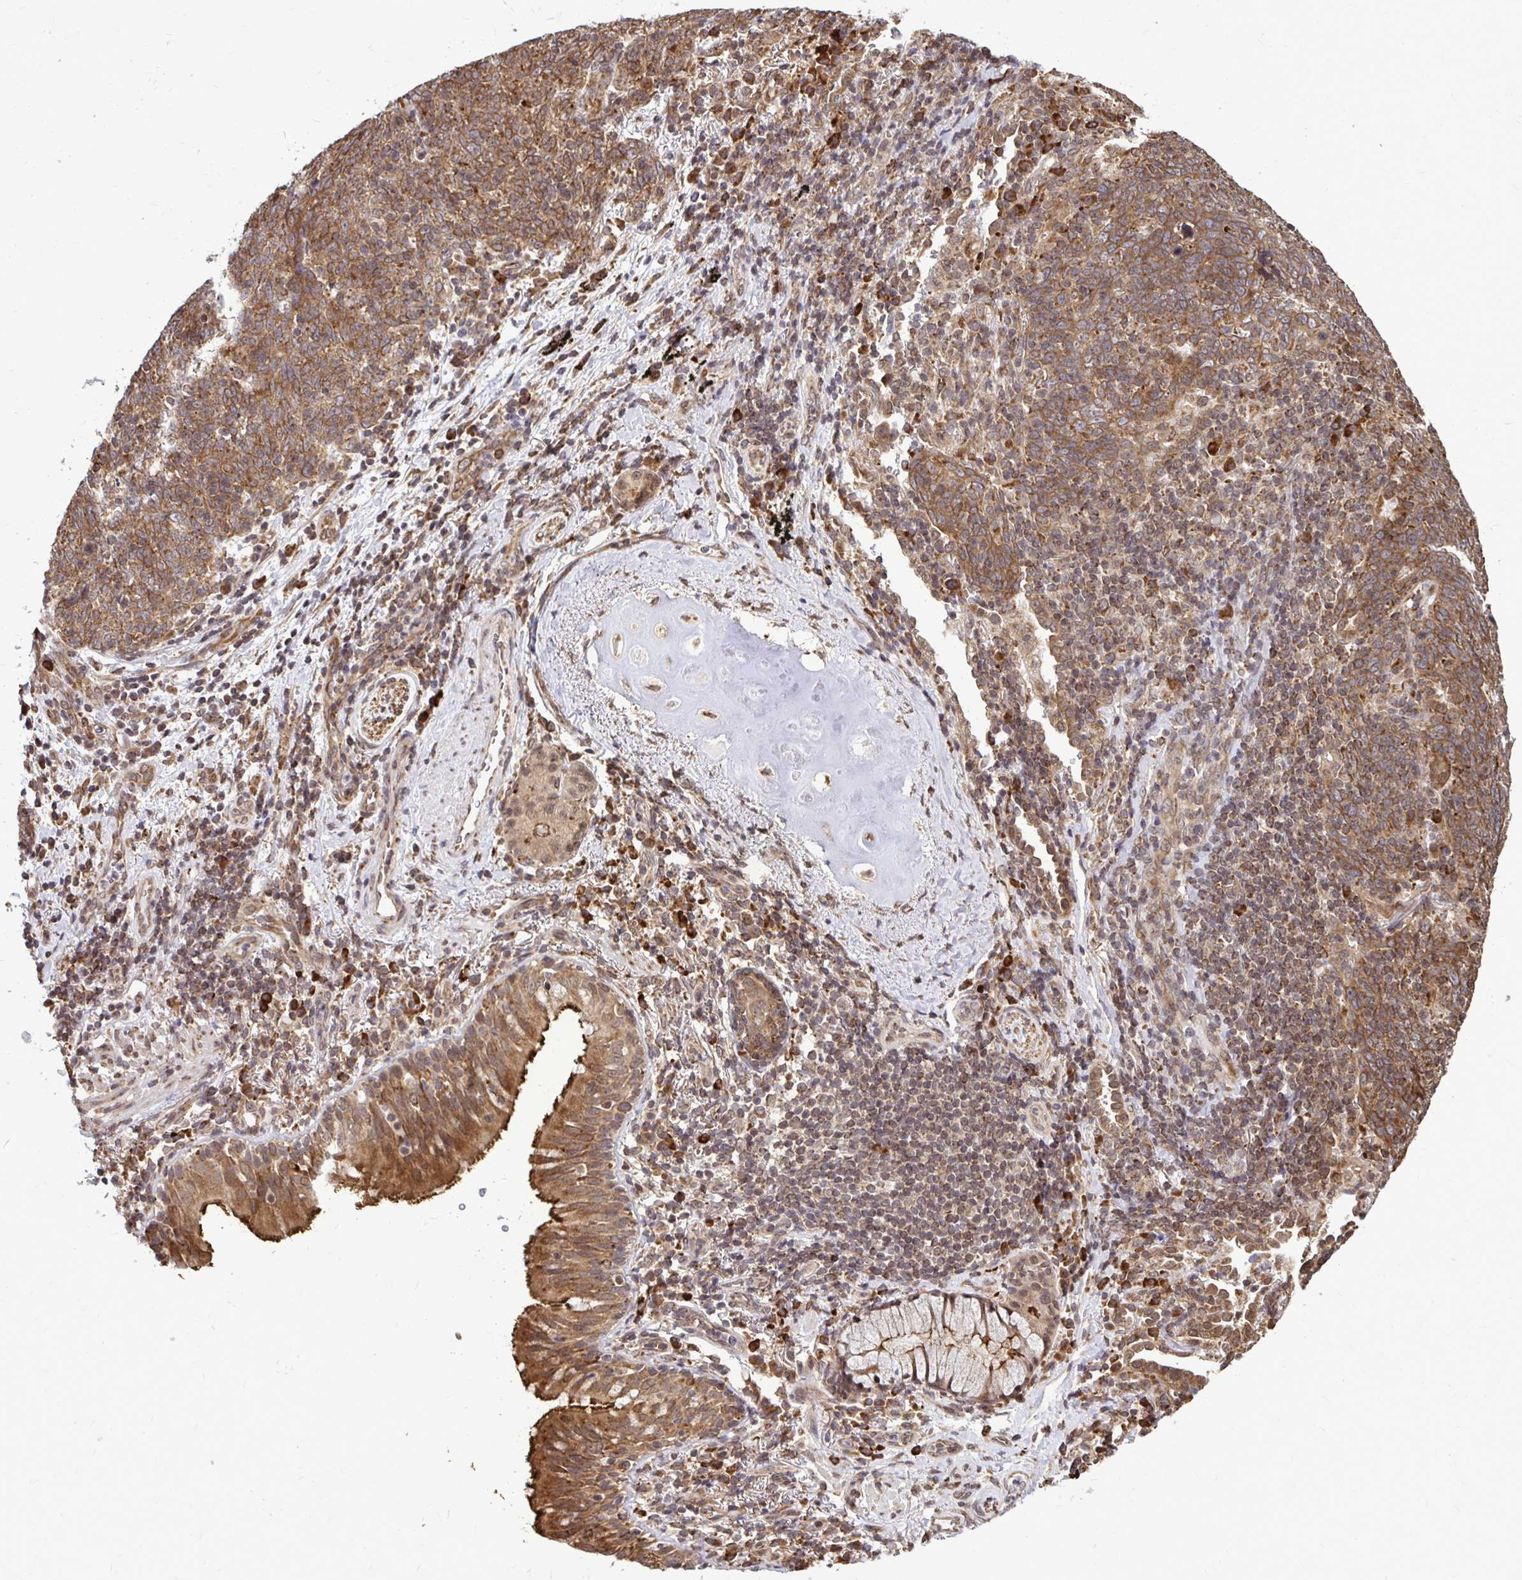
{"staining": {"intensity": "moderate", "quantity": ">75%", "location": "cytoplasmic/membranous"}, "tissue": "lung cancer", "cell_type": "Tumor cells", "image_type": "cancer", "snomed": [{"axis": "morphology", "description": "Squamous cell carcinoma, NOS"}, {"axis": "topography", "description": "Lung"}], "caption": "Moderate cytoplasmic/membranous protein staining is present in approximately >75% of tumor cells in squamous cell carcinoma (lung). (DAB (3,3'-diaminobenzidine) = brown stain, brightfield microscopy at high magnification).", "gene": "FMR1", "patient": {"sex": "female", "age": 72}}